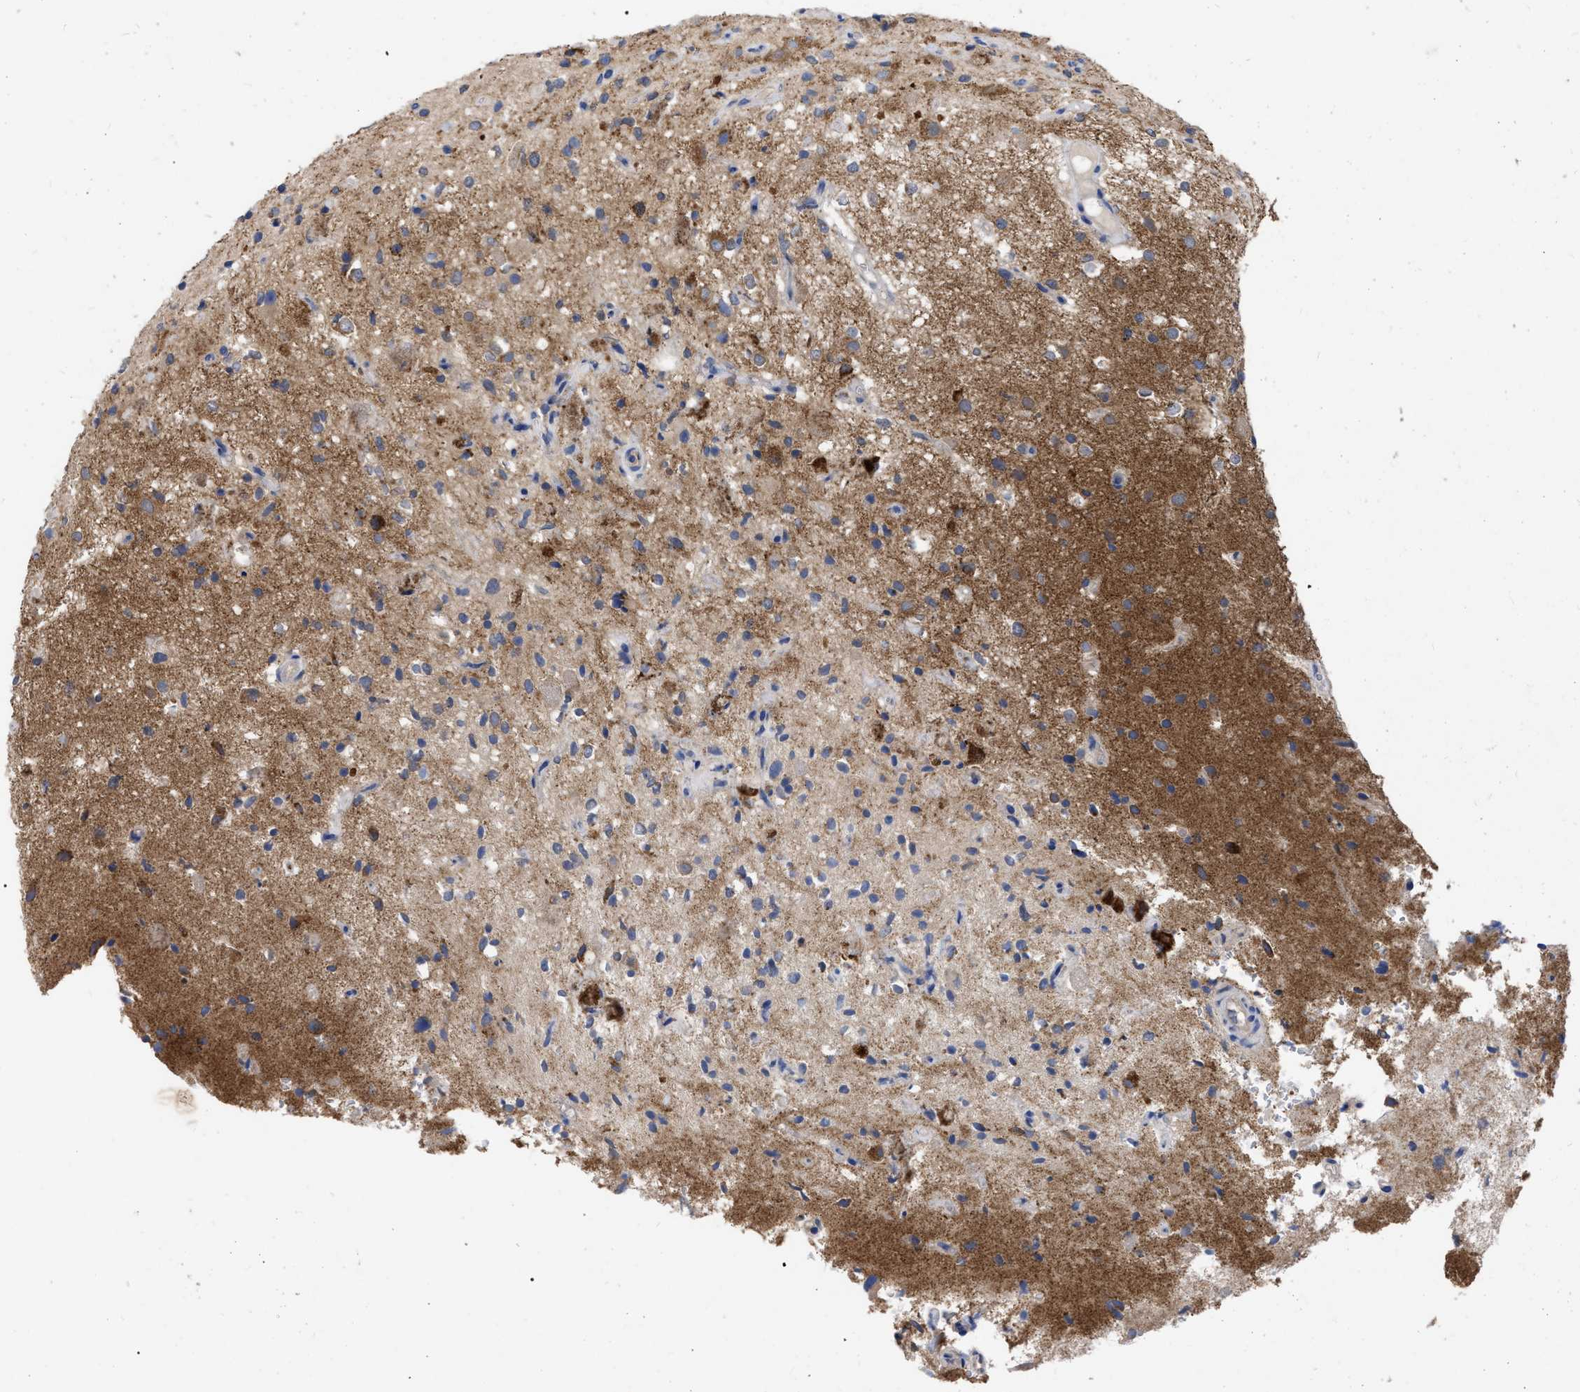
{"staining": {"intensity": "moderate", "quantity": "<25%", "location": "cytoplasmic/membranous"}, "tissue": "glioma", "cell_type": "Tumor cells", "image_type": "cancer", "snomed": [{"axis": "morphology", "description": "Glioma, malignant, High grade"}, {"axis": "topography", "description": "Brain"}], "caption": "Malignant glioma (high-grade) tissue demonstrates moderate cytoplasmic/membranous staining in about <25% of tumor cells Using DAB (brown) and hematoxylin (blue) stains, captured at high magnification using brightfield microscopy.", "gene": "CDKN2C", "patient": {"sex": "male", "age": 33}}